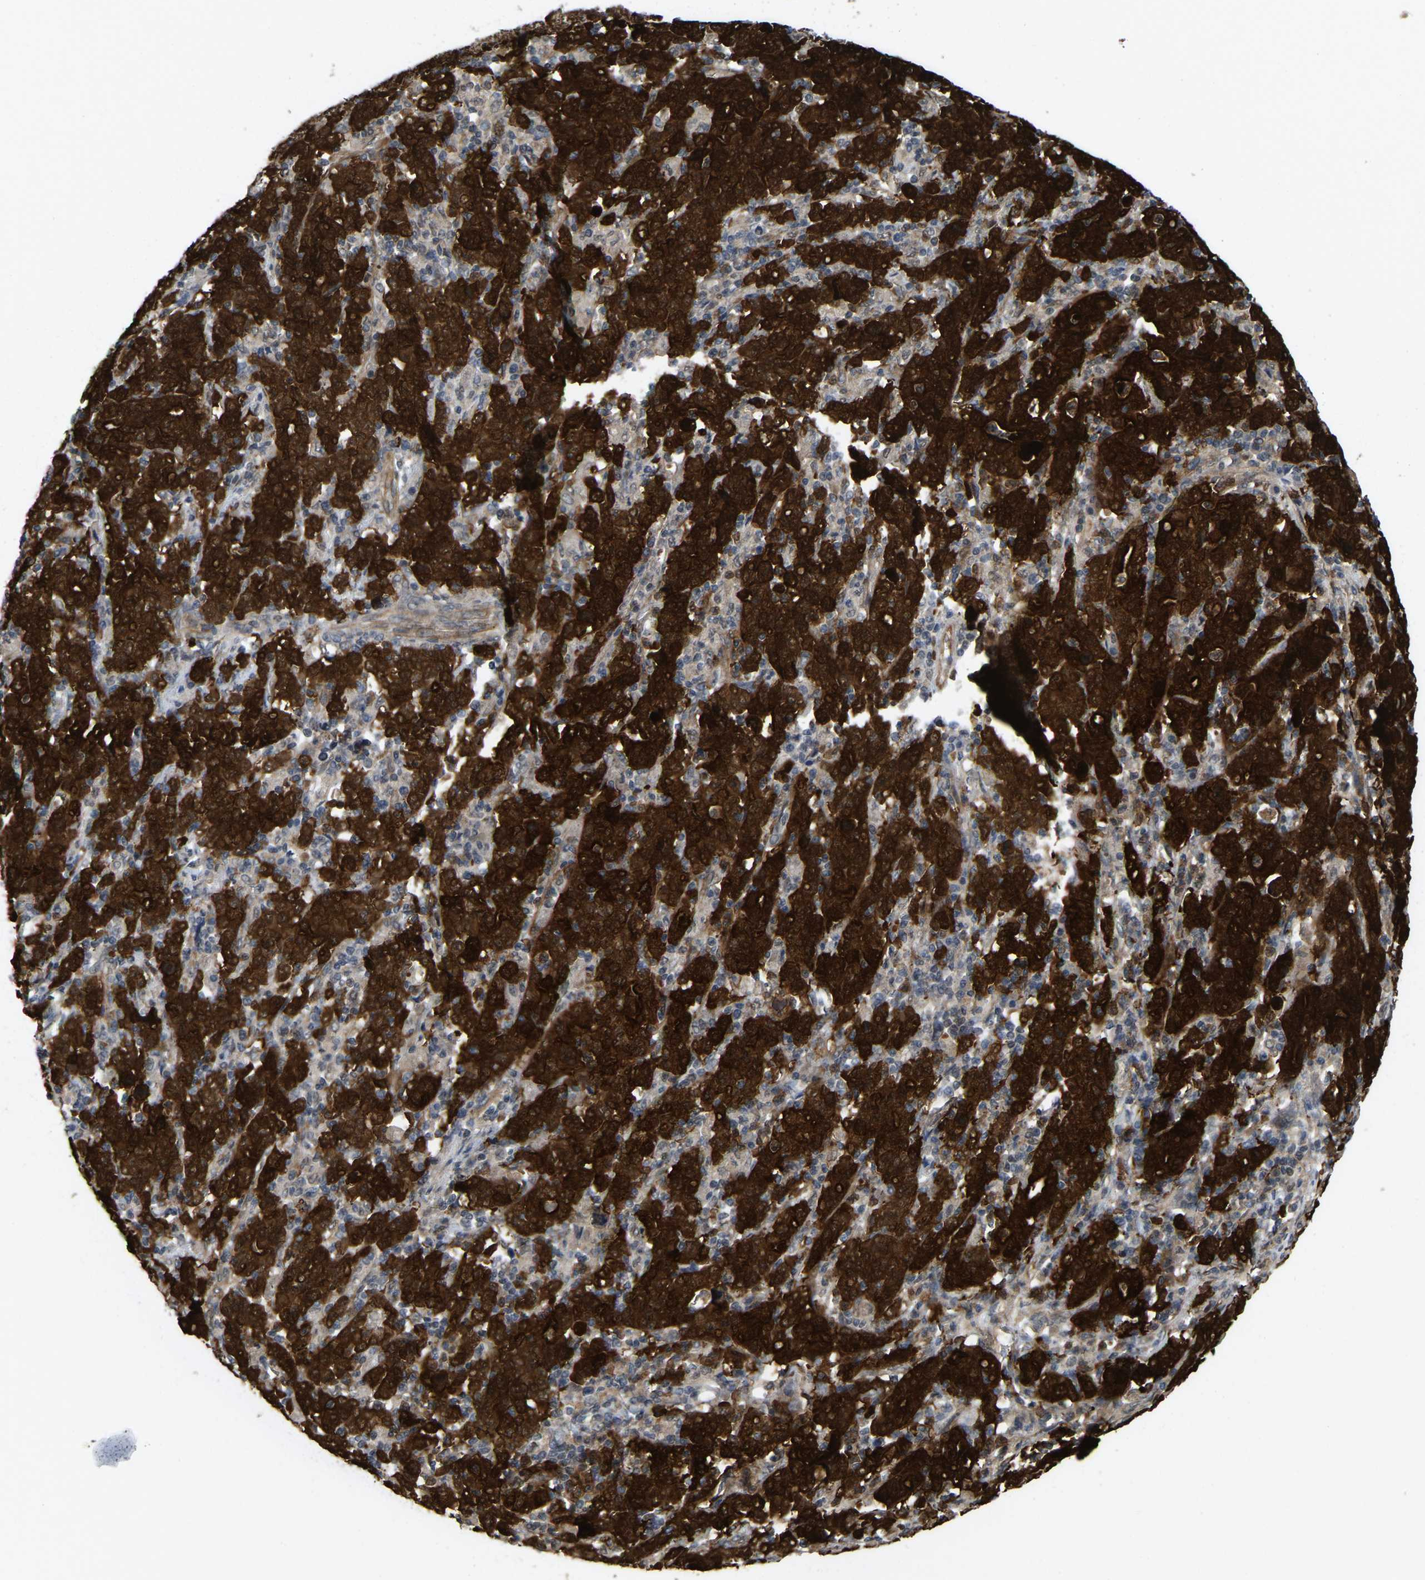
{"staining": {"intensity": "strong", "quantity": ">75%", "location": "cytoplasmic/membranous"}, "tissue": "stomach cancer", "cell_type": "Tumor cells", "image_type": "cancer", "snomed": [{"axis": "morphology", "description": "Adenocarcinoma, NOS"}, {"axis": "topography", "description": "Stomach, upper"}], "caption": "Protein staining of adenocarcinoma (stomach) tissue reveals strong cytoplasmic/membranous expression in approximately >75% of tumor cells.", "gene": "SERPINB5", "patient": {"sex": "male", "age": 69}}